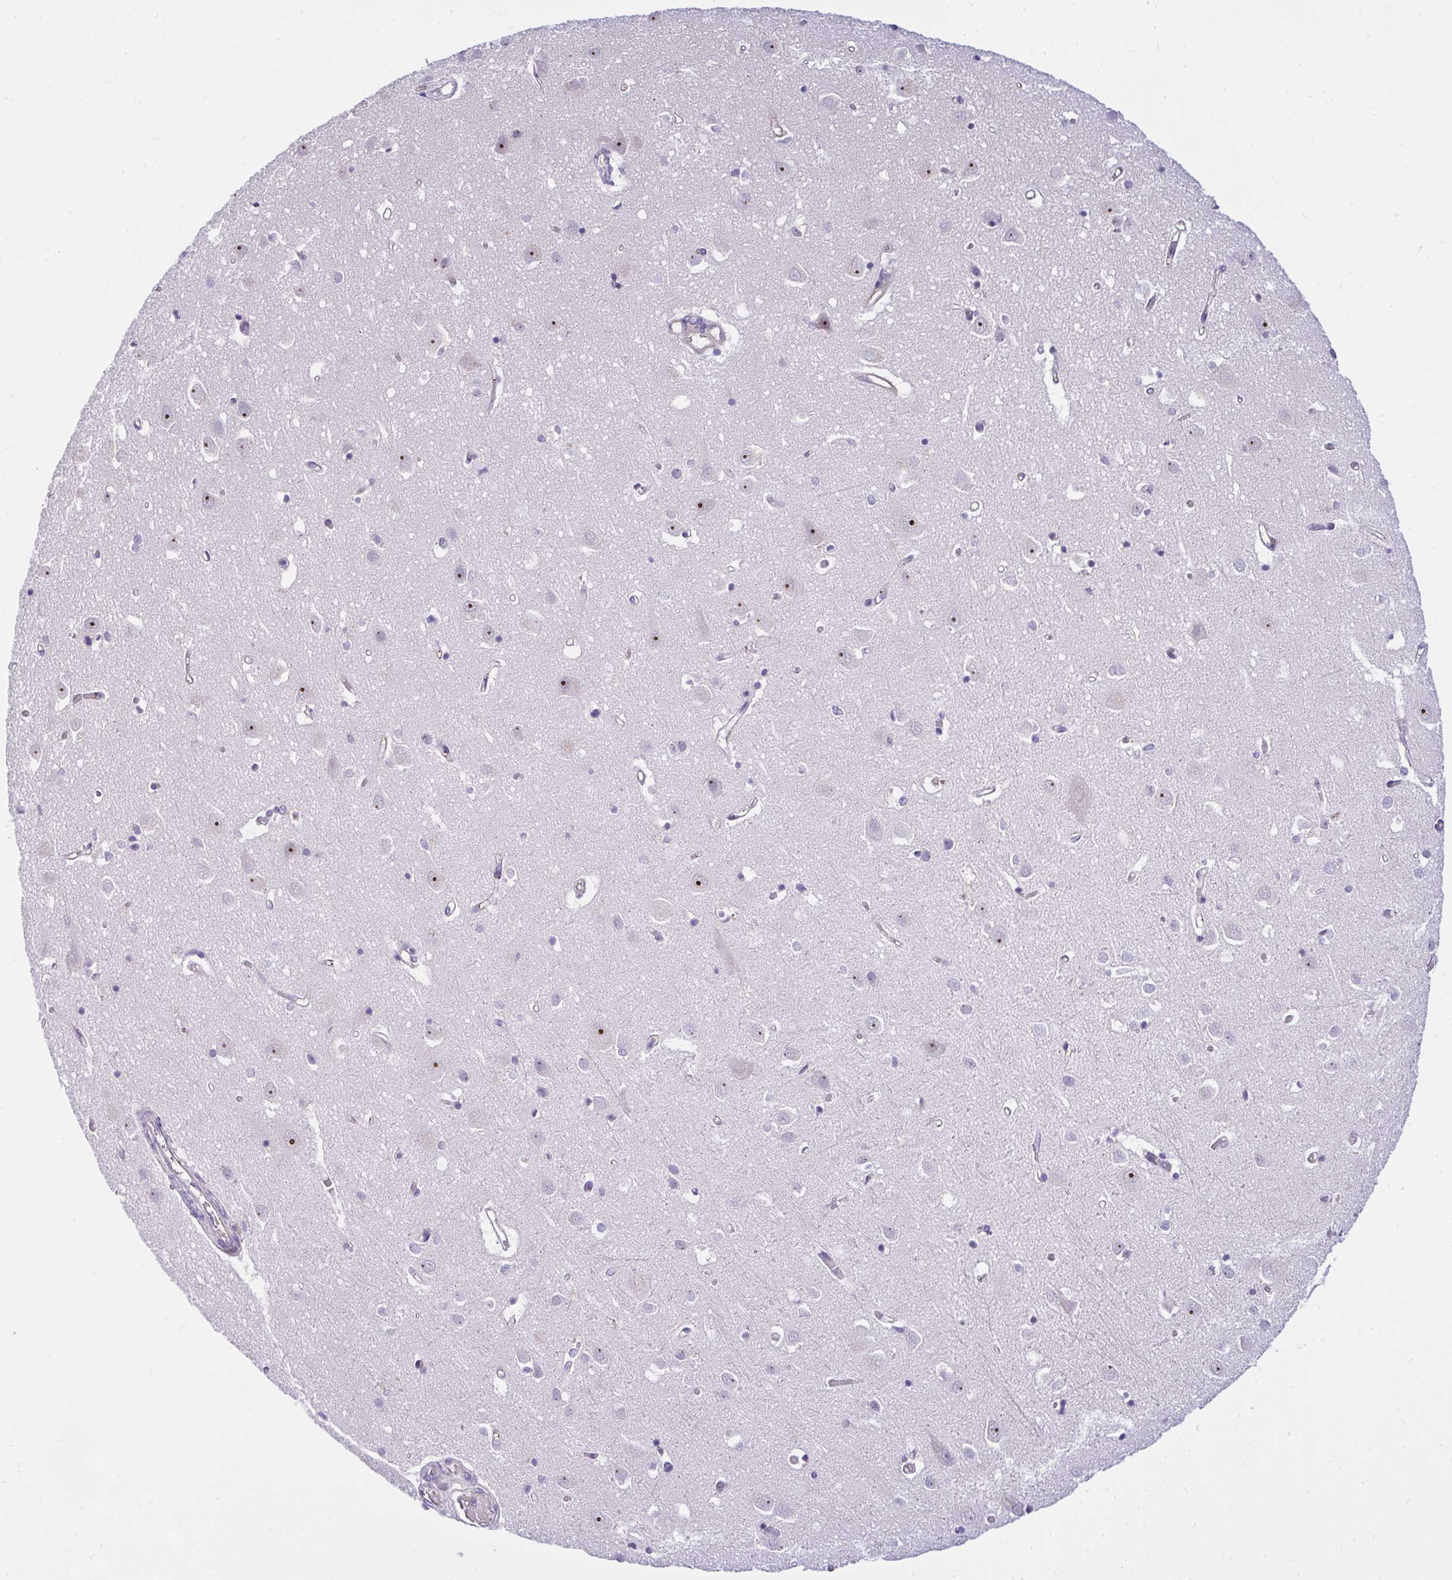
{"staining": {"intensity": "negative", "quantity": "none", "location": "none"}, "tissue": "cerebral cortex", "cell_type": "Endothelial cells", "image_type": "normal", "snomed": [{"axis": "morphology", "description": "Normal tissue, NOS"}, {"axis": "topography", "description": "Cerebral cortex"}], "caption": "An IHC micrograph of benign cerebral cortex is shown. There is no staining in endothelial cells of cerebral cortex. The staining is performed using DAB (3,3'-diaminobenzidine) brown chromogen with nuclei counter-stained in using hematoxylin.", "gene": "NFXL1", "patient": {"sex": "male", "age": 70}}